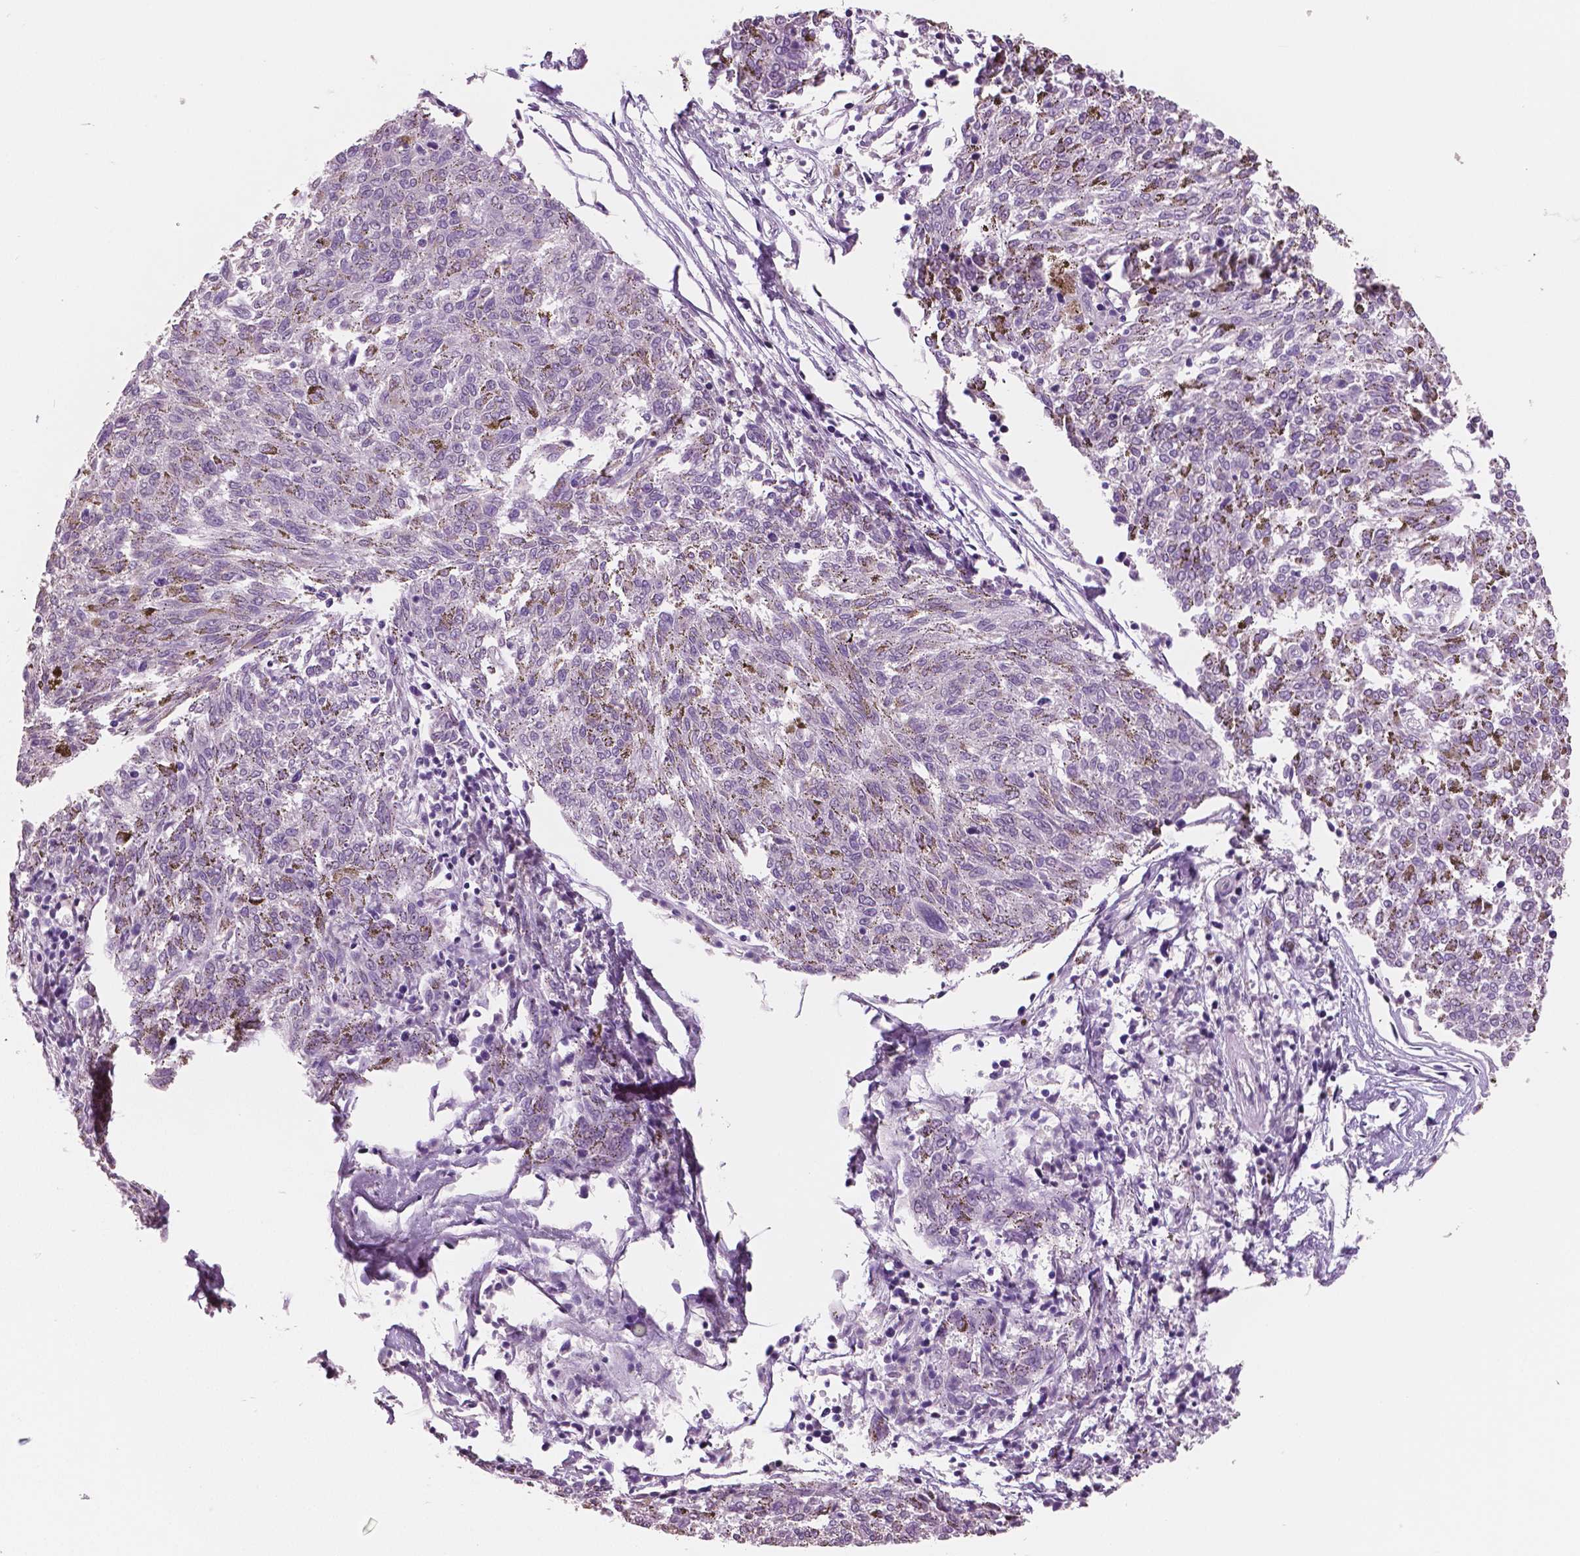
{"staining": {"intensity": "negative", "quantity": "none", "location": "none"}, "tissue": "melanoma", "cell_type": "Tumor cells", "image_type": "cancer", "snomed": [{"axis": "morphology", "description": "Malignant melanoma, NOS"}, {"axis": "topography", "description": "Skin"}], "caption": "This is an immunohistochemistry histopathology image of malignant melanoma. There is no expression in tumor cells.", "gene": "NECAB2", "patient": {"sex": "female", "age": 72}}